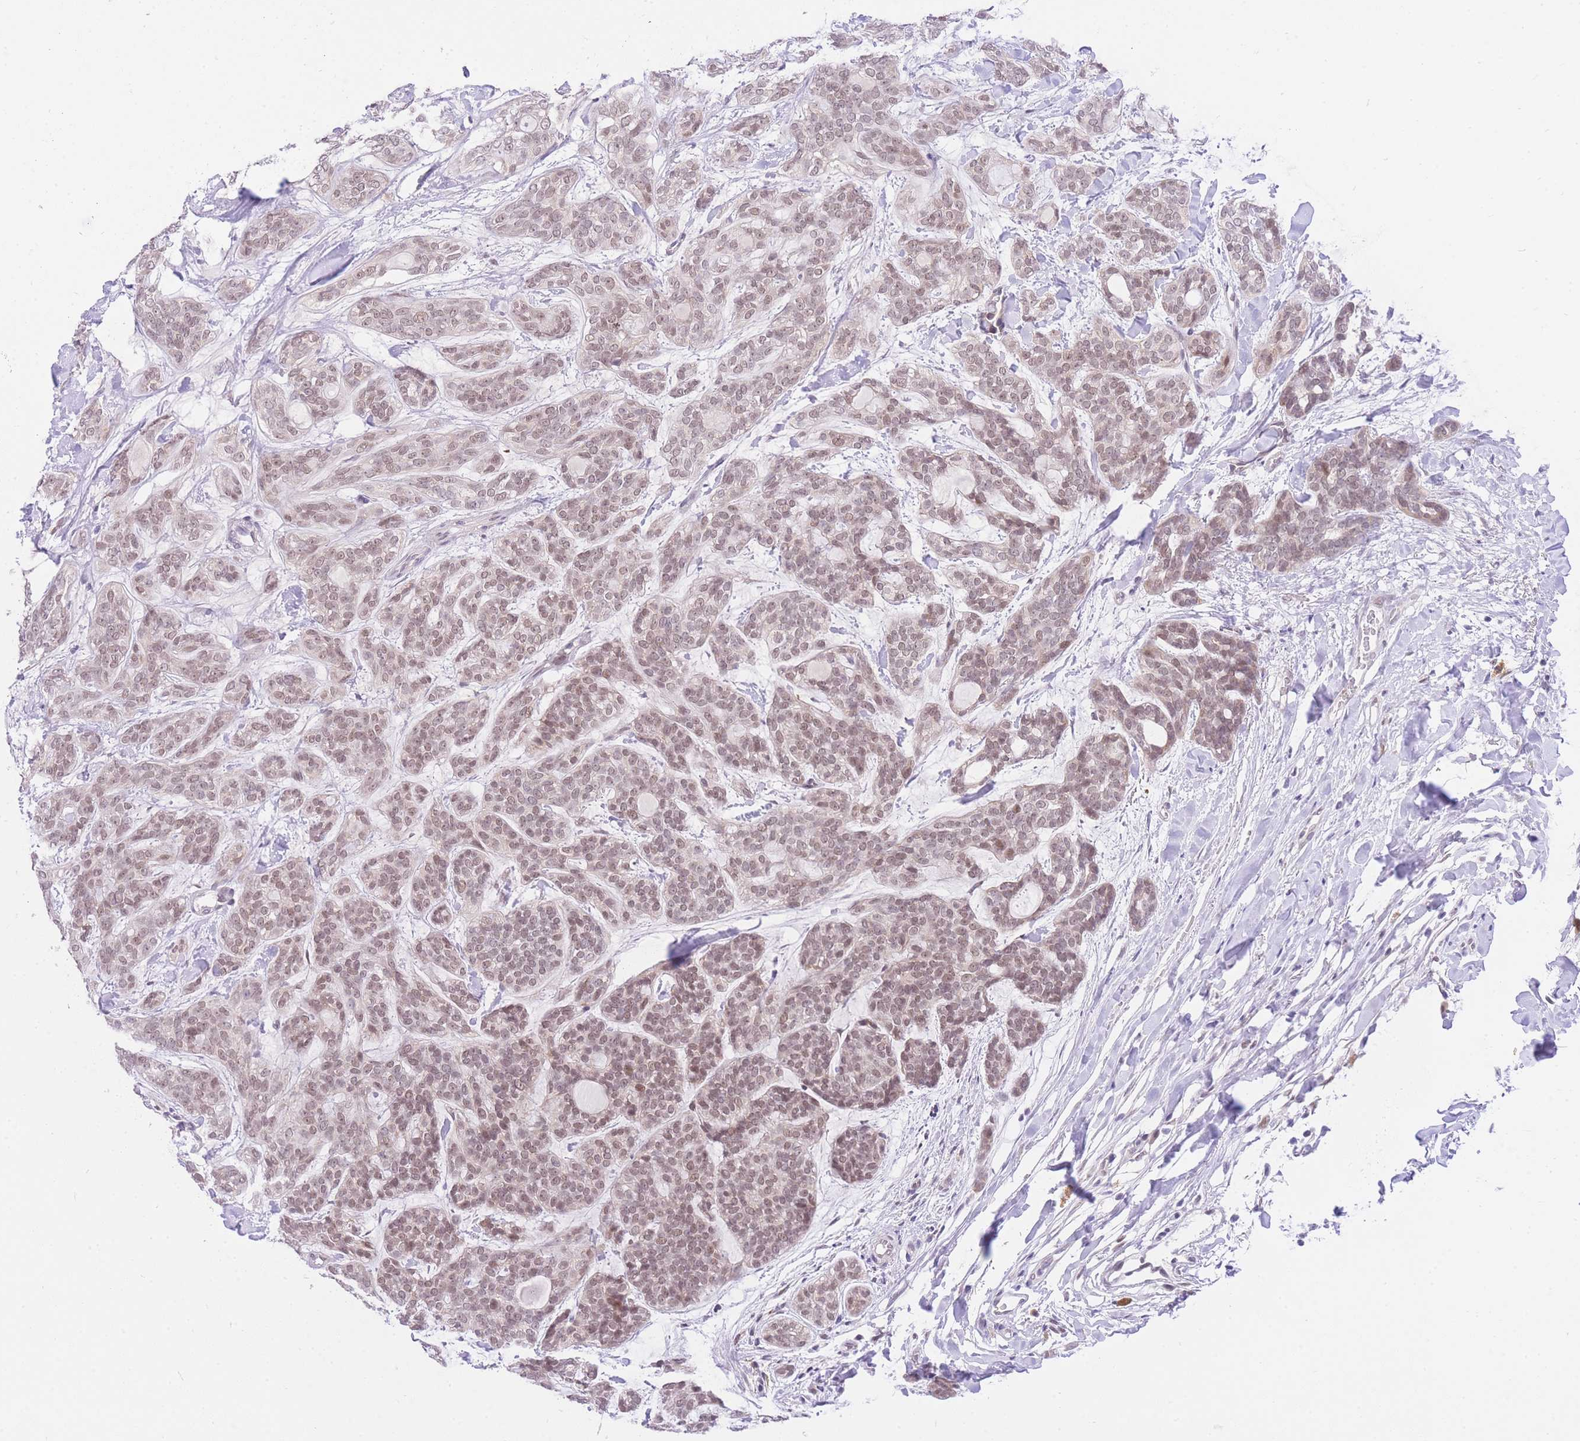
{"staining": {"intensity": "moderate", "quantity": ">75%", "location": "nuclear"}, "tissue": "head and neck cancer", "cell_type": "Tumor cells", "image_type": "cancer", "snomed": [{"axis": "morphology", "description": "Adenocarcinoma, NOS"}, {"axis": "topography", "description": "Head-Neck"}], "caption": "Immunohistochemistry (IHC) histopathology image of neoplastic tissue: human adenocarcinoma (head and neck) stained using immunohistochemistry demonstrates medium levels of moderate protein expression localized specifically in the nuclear of tumor cells, appearing as a nuclear brown color.", "gene": "UBXN7", "patient": {"sex": "male", "age": 66}}